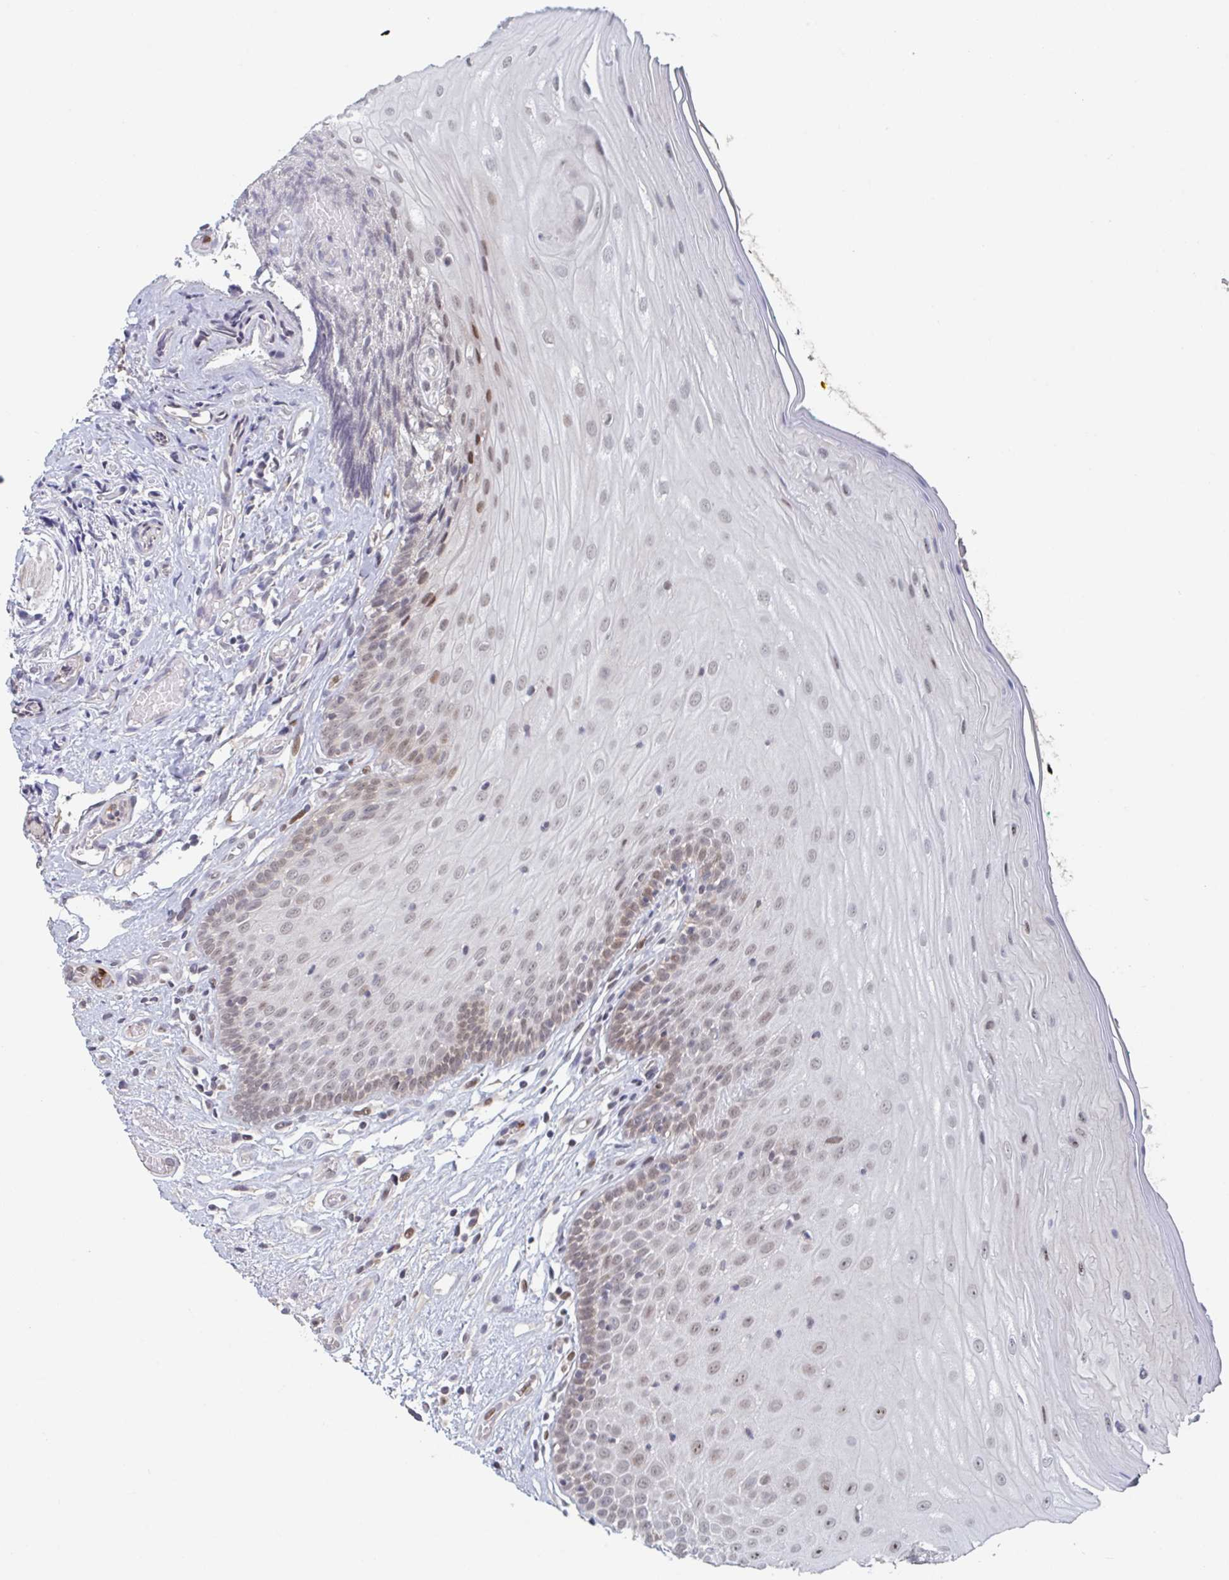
{"staining": {"intensity": "moderate", "quantity": "25%-75%", "location": "nuclear"}, "tissue": "oral mucosa", "cell_type": "Squamous epithelial cells", "image_type": "normal", "snomed": [{"axis": "morphology", "description": "Normal tissue, NOS"}, {"axis": "topography", "description": "Oral tissue"}, {"axis": "topography", "description": "Tounge, NOS"}, {"axis": "topography", "description": "Head-Neck"}], "caption": "A micrograph of human oral mucosa stained for a protein shows moderate nuclear brown staining in squamous epithelial cells.", "gene": "RNF212", "patient": {"sex": "female", "age": 84}}